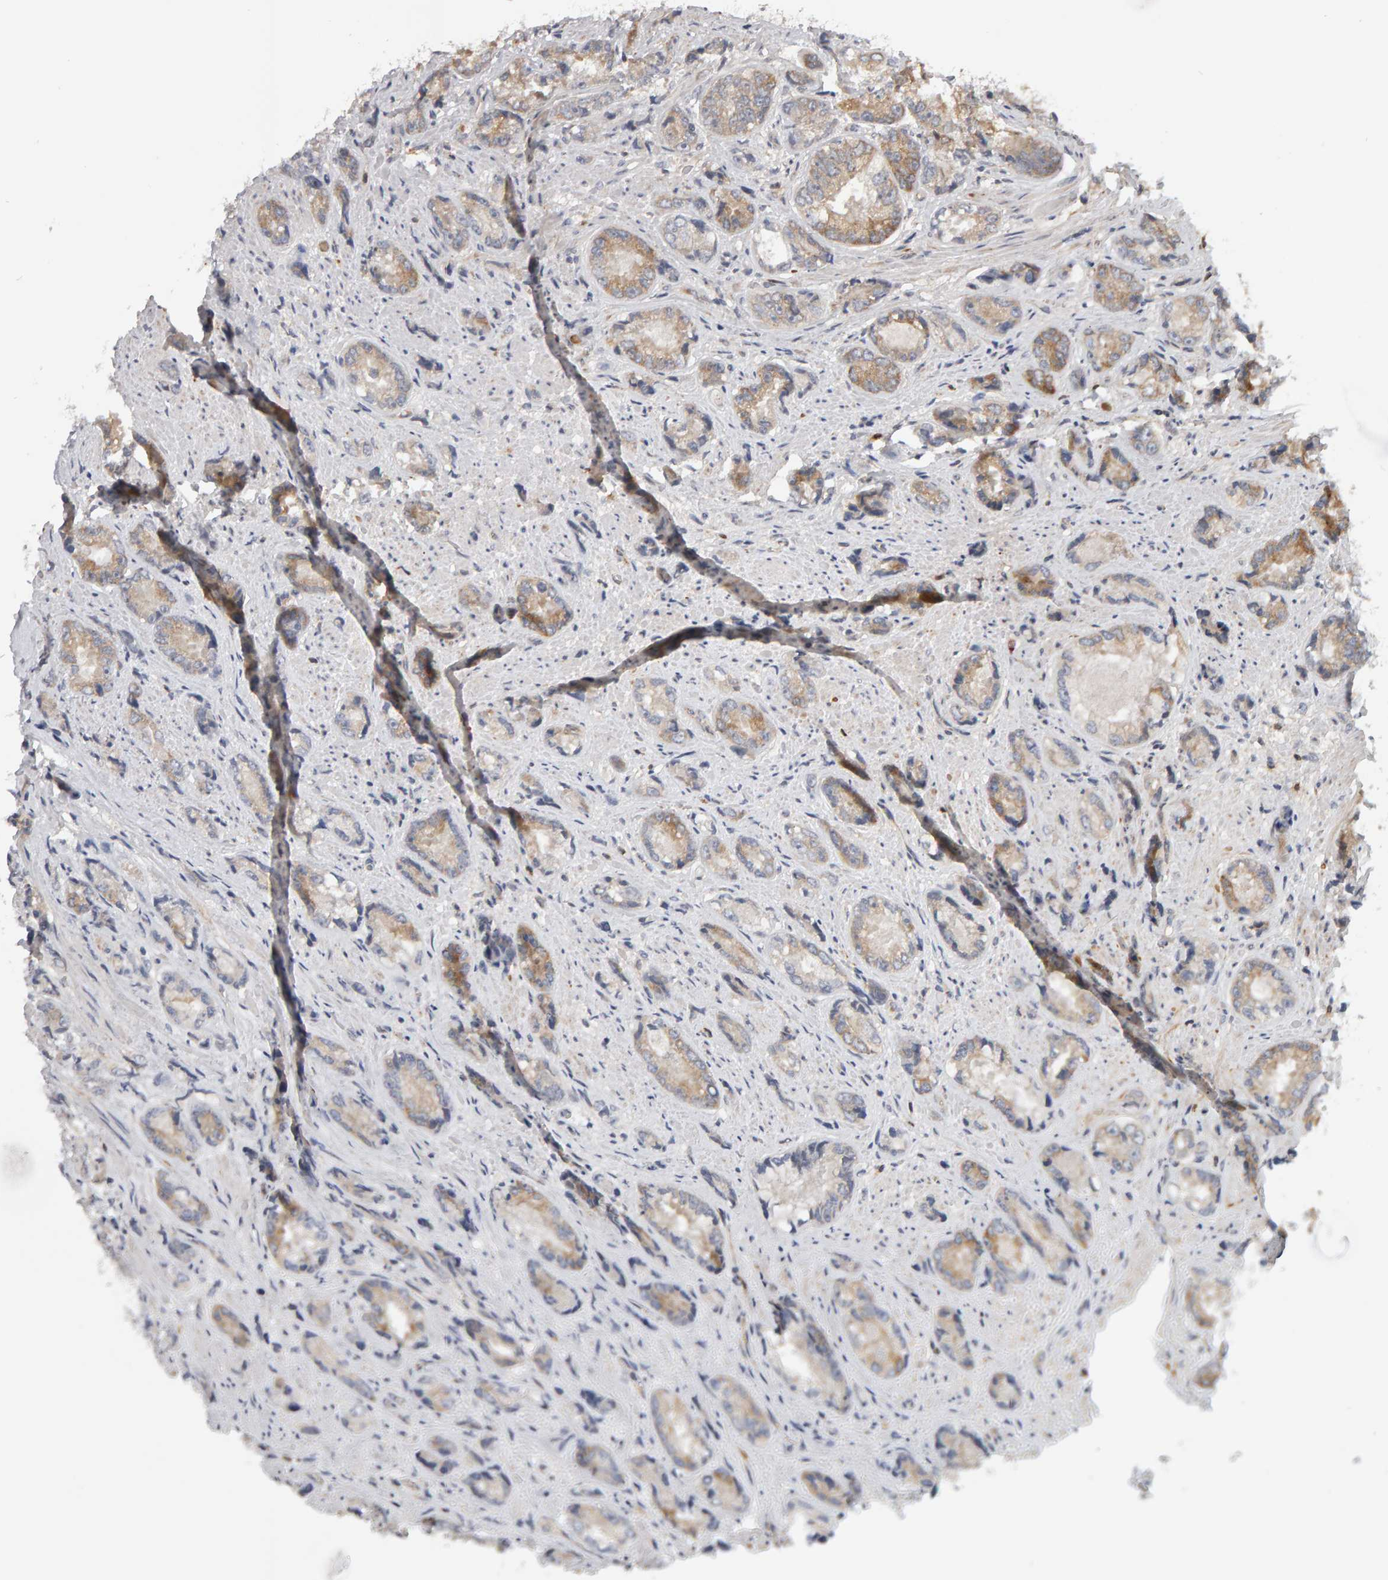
{"staining": {"intensity": "weak", "quantity": "25%-75%", "location": "cytoplasmic/membranous"}, "tissue": "prostate cancer", "cell_type": "Tumor cells", "image_type": "cancer", "snomed": [{"axis": "morphology", "description": "Adenocarcinoma, High grade"}, {"axis": "topography", "description": "Prostate"}], "caption": "High-grade adenocarcinoma (prostate) stained with immunohistochemistry demonstrates weak cytoplasmic/membranous positivity in about 25%-75% of tumor cells.", "gene": "MSRA", "patient": {"sex": "male", "age": 61}}